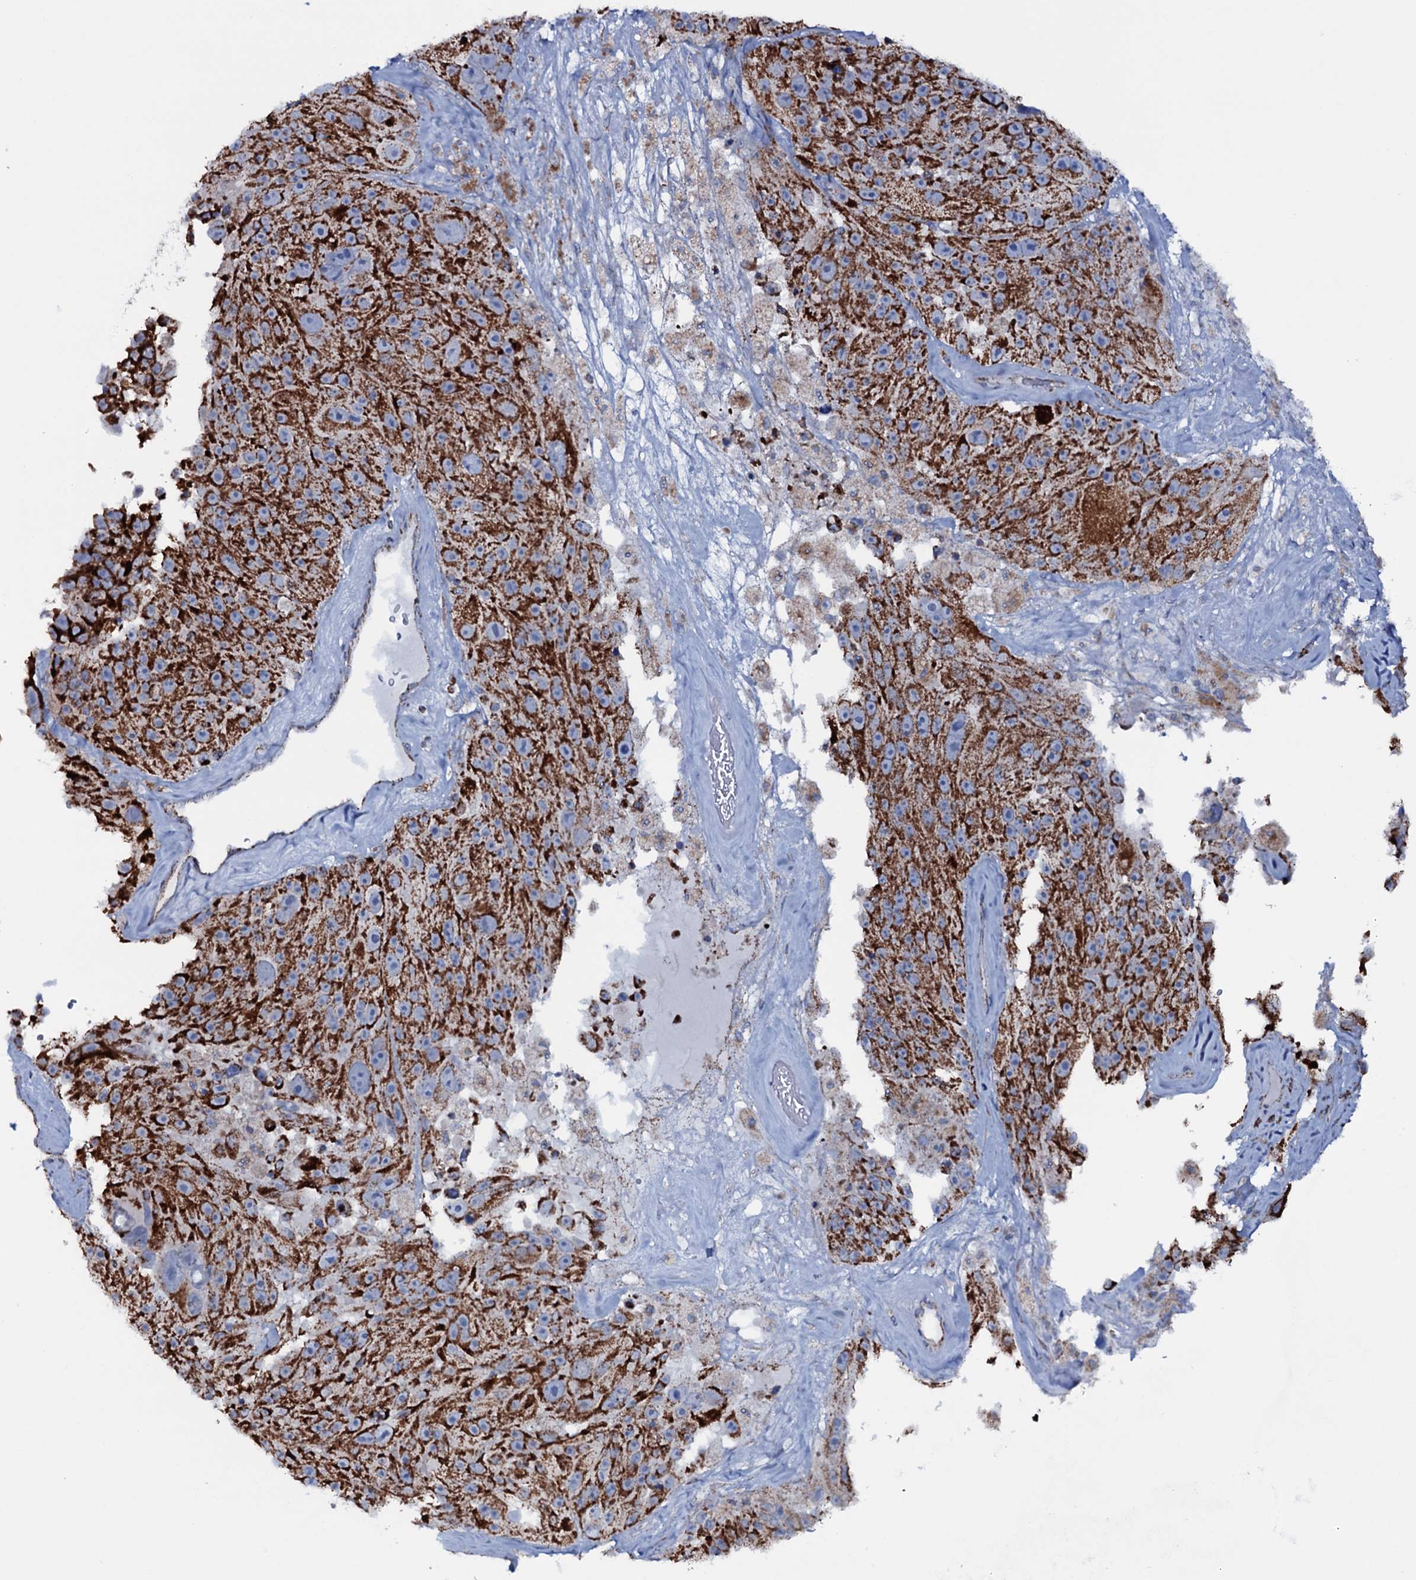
{"staining": {"intensity": "strong", "quantity": ">75%", "location": "cytoplasmic/membranous"}, "tissue": "melanoma", "cell_type": "Tumor cells", "image_type": "cancer", "snomed": [{"axis": "morphology", "description": "Malignant melanoma, Metastatic site"}, {"axis": "topography", "description": "Lymph node"}], "caption": "Brown immunohistochemical staining in malignant melanoma (metastatic site) reveals strong cytoplasmic/membranous staining in approximately >75% of tumor cells.", "gene": "MRPS35", "patient": {"sex": "male", "age": 62}}